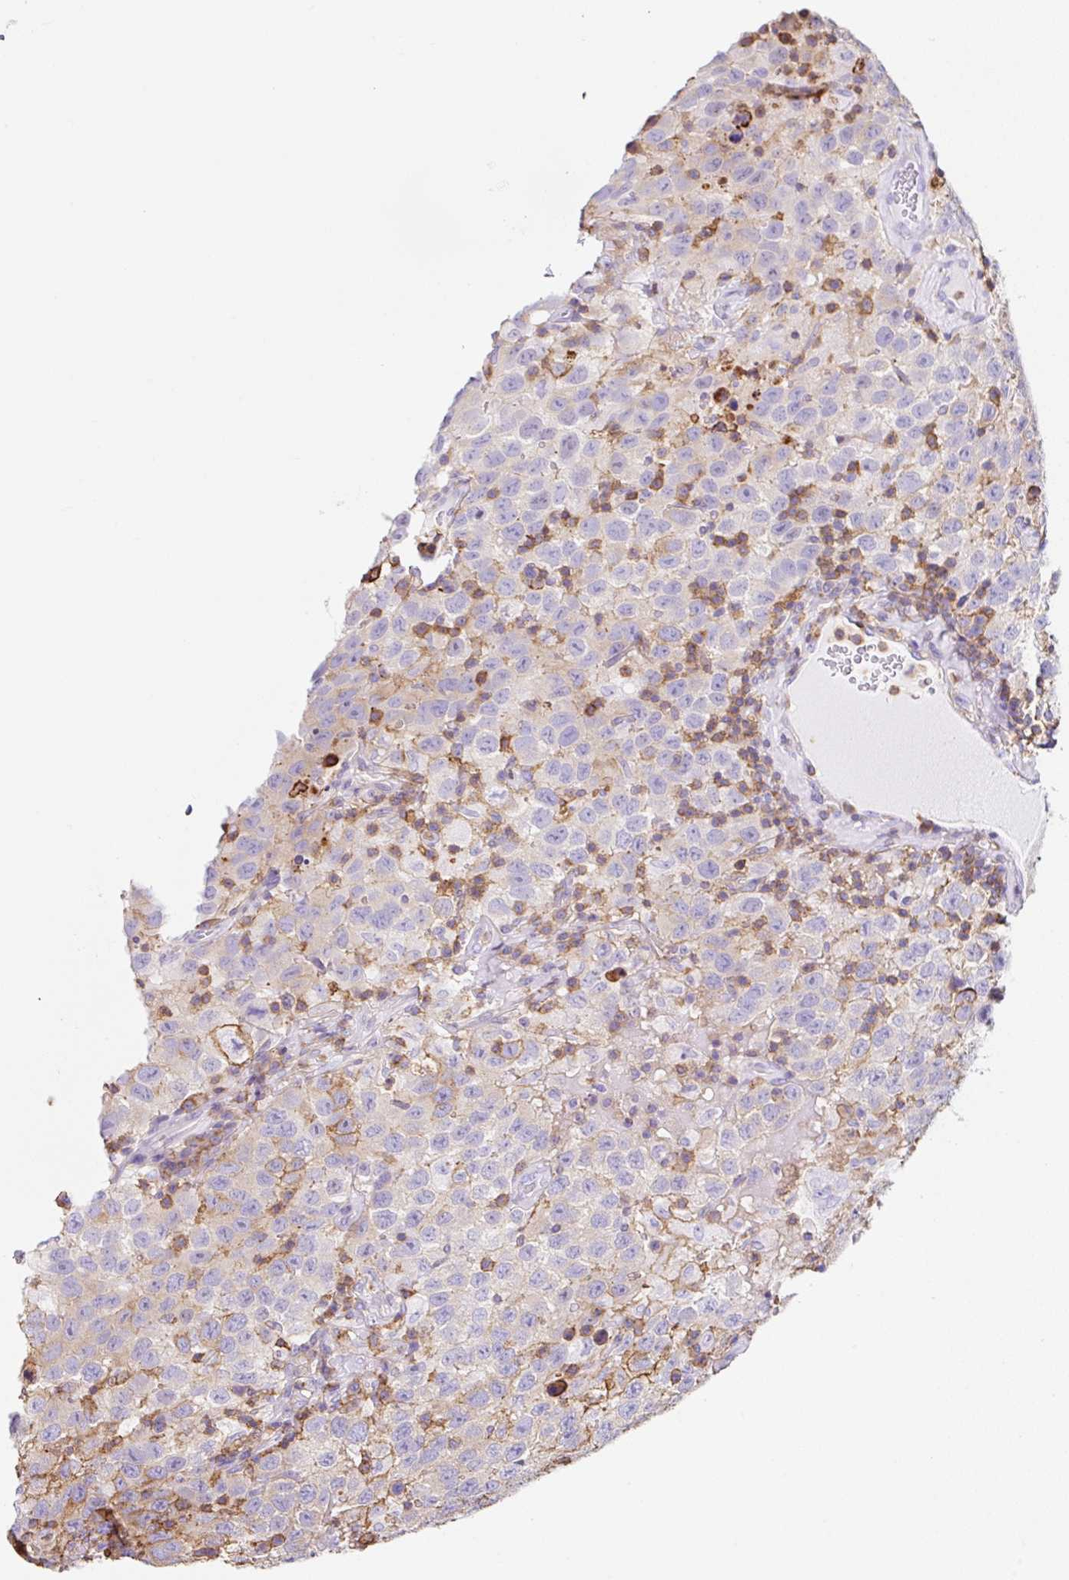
{"staining": {"intensity": "moderate", "quantity": "25%-75%", "location": "cytoplasmic/membranous"}, "tissue": "testis cancer", "cell_type": "Tumor cells", "image_type": "cancer", "snomed": [{"axis": "morphology", "description": "Seminoma, NOS"}, {"axis": "topography", "description": "Testis"}], "caption": "This is a micrograph of immunohistochemistry staining of testis cancer, which shows moderate expression in the cytoplasmic/membranous of tumor cells.", "gene": "MTTP", "patient": {"sex": "male", "age": 41}}